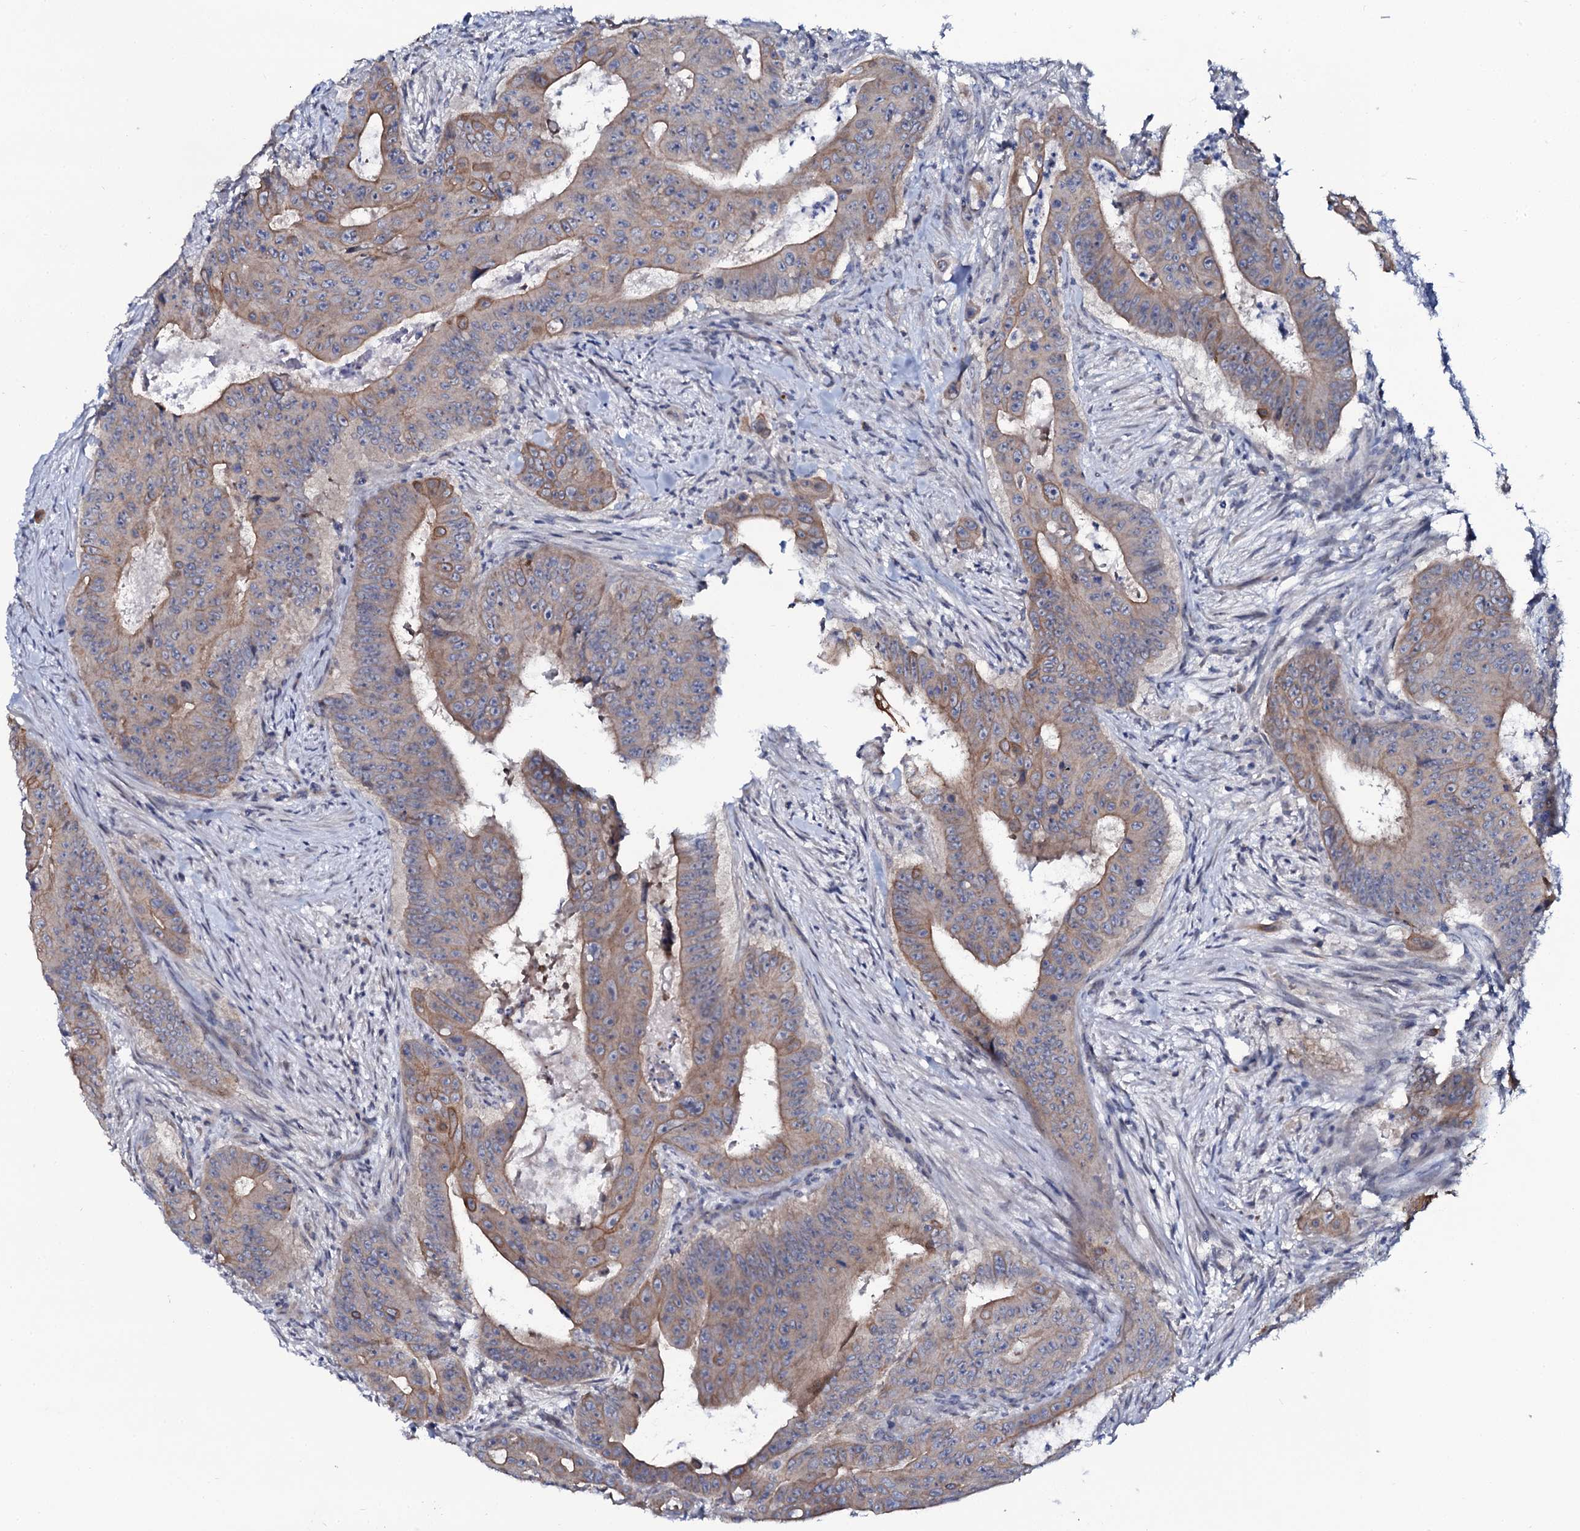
{"staining": {"intensity": "moderate", "quantity": "25%-75%", "location": "cytoplasmic/membranous"}, "tissue": "colorectal cancer", "cell_type": "Tumor cells", "image_type": "cancer", "snomed": [{"axis": "morphology", "description": "Adenocarcinoma, NOS"}, {"axis": "topography", "description": "Rectum"}], "caption": "DAB (3,3'-diaminobenzidine) immunohistochemical staining of adenocarcinoma (colorectal) exhibits moderate cytoplasmic/membranous protein positivity in about 25%-75% of tumor cells.", "gene": "C10orf88", "patient": {"sex": "female", "age": 75}}